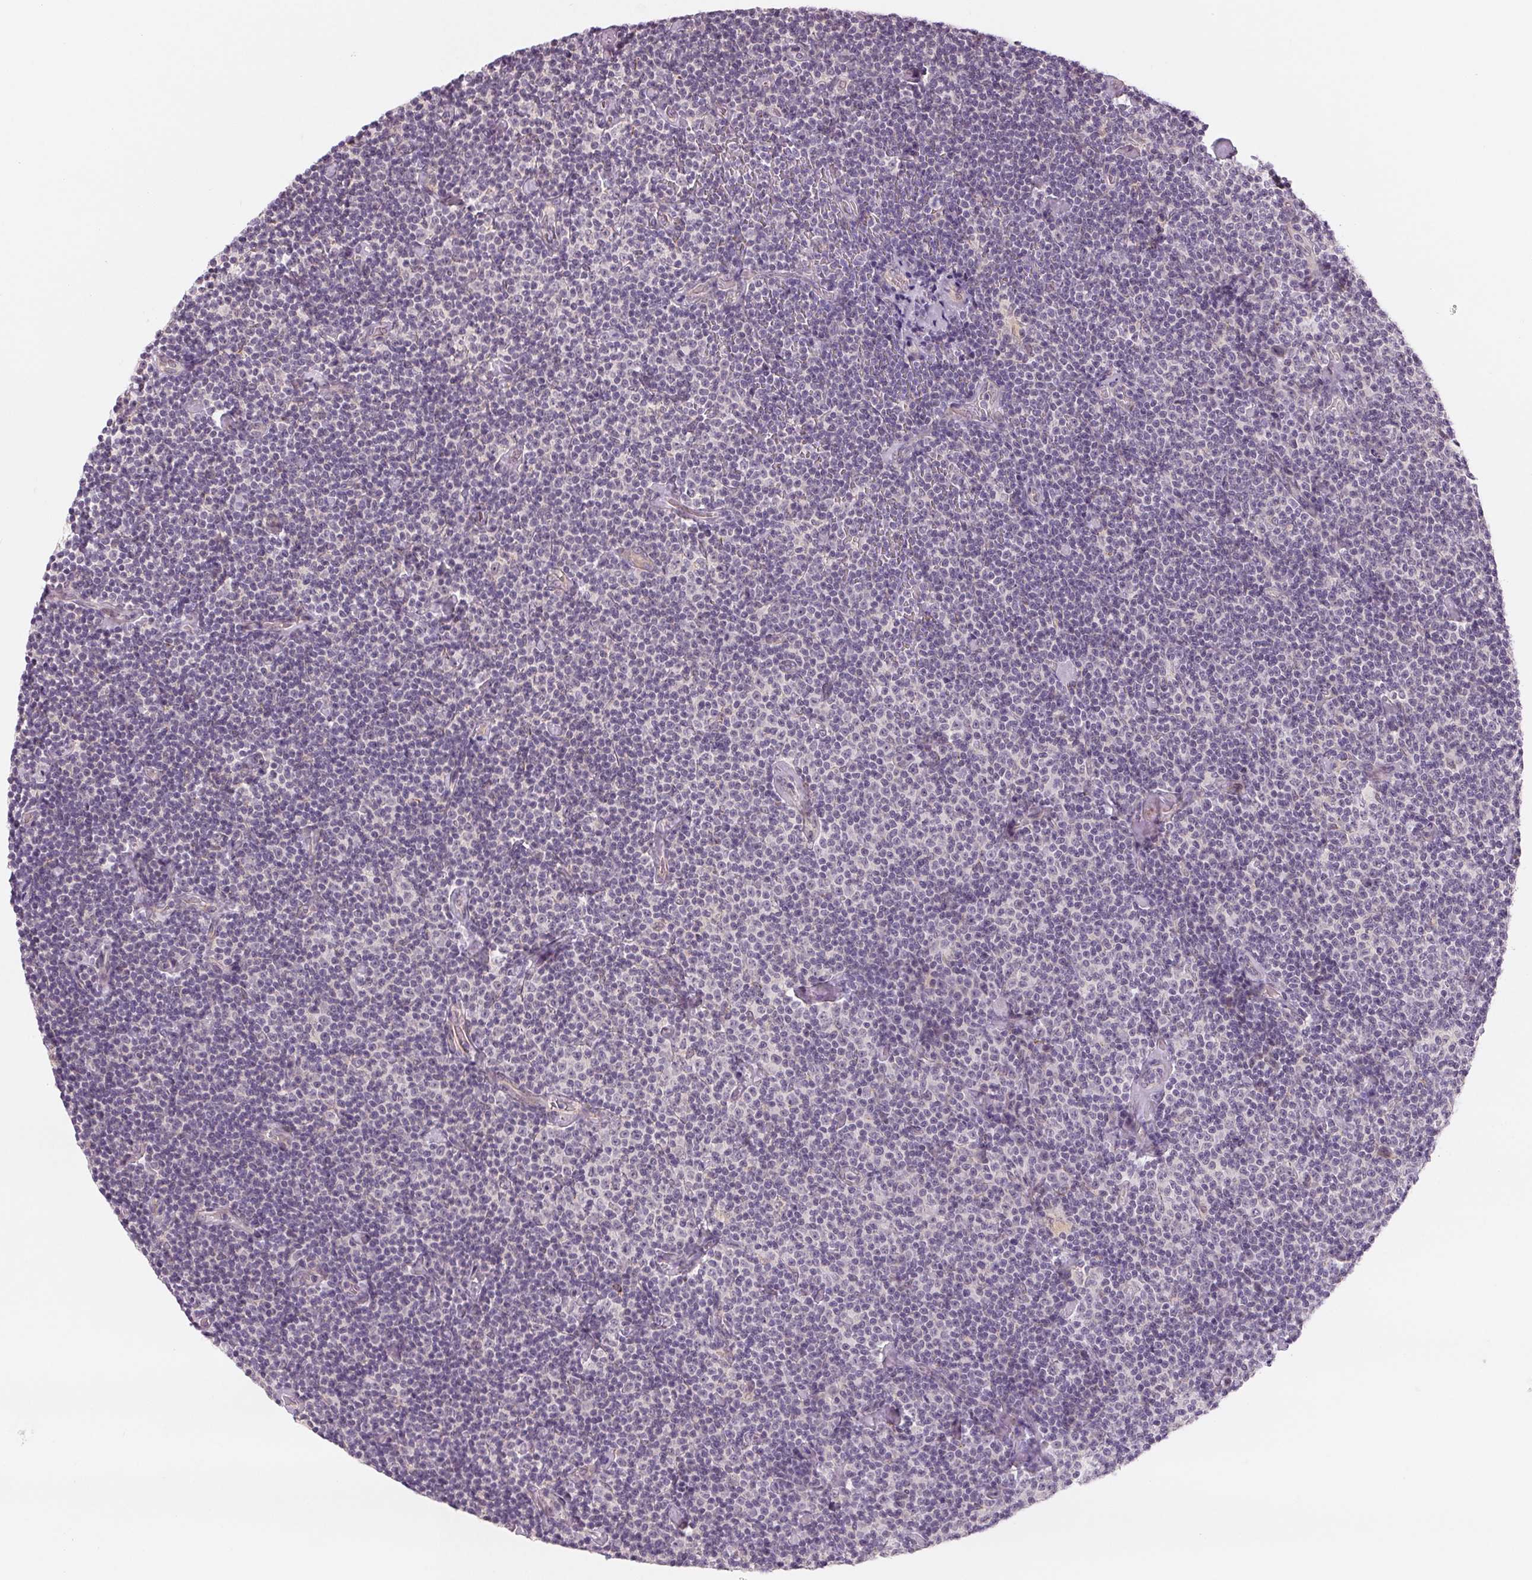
{"staining": {"intensity": "negative", "quantity": "none", "location": "none"}, "tissue": "lymphoma", "cell_type": "Tumor cells", "image_type": "cancer", "snomed": [{"axis": "morphology", "description": "Malignant lymphoma, non-Hodgkin's type, Low grade"}, {"axis": "topography", "description": "Lymph node"}], "caption": "High magnification brightfield microscopy of malignant lymphoma, non-Hodgkin's type (low-grade) stained with DAB (brown) and counterstained with hematoxylin (blue): tumor cells show no significant staining. (DAB (3,3'-diaminobenzidine) immunohistochemistry visualized using brightfield microscopy, high magnification).", "gene": "CFC1", "patient": {"sex": "male", "age": 81}}